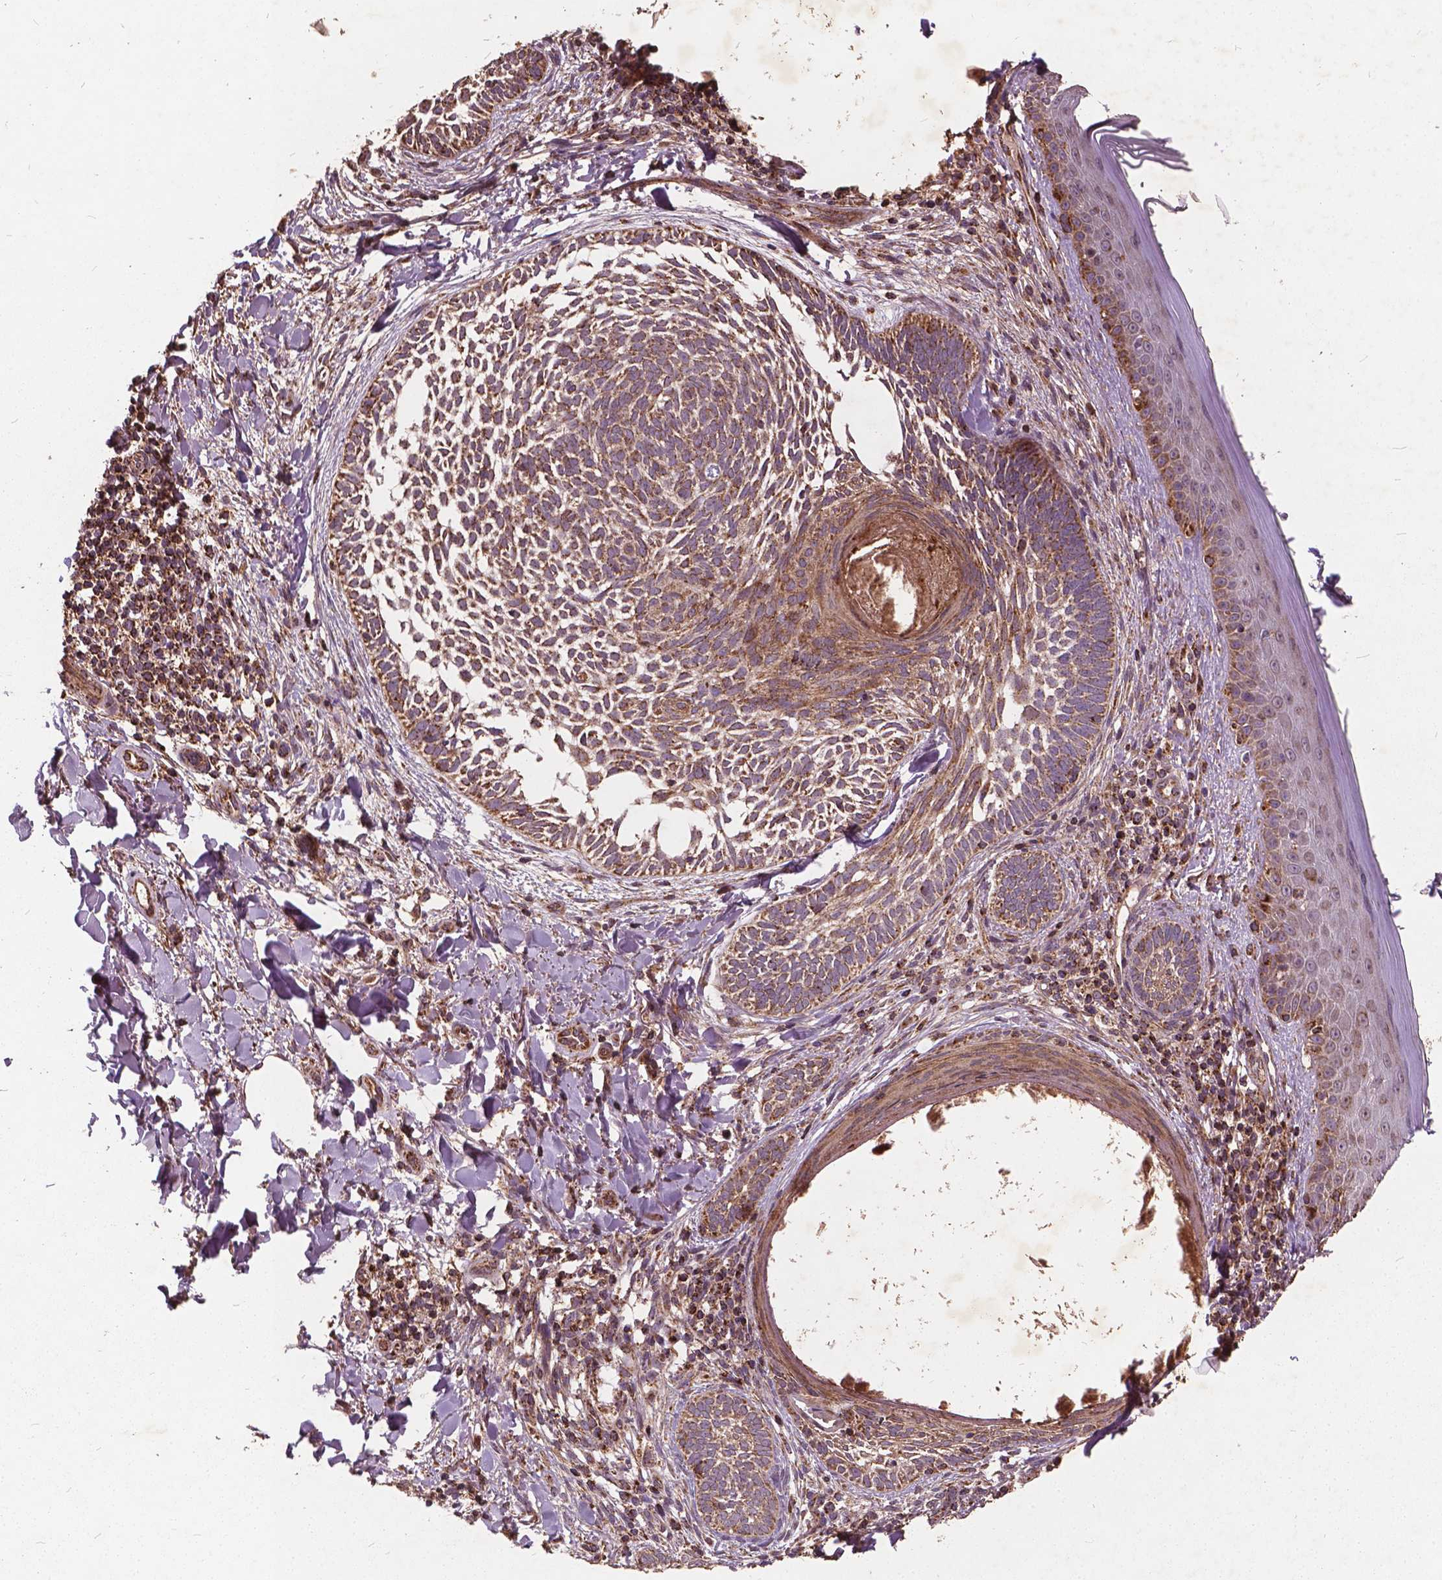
{"staining": {"intensity": "moderate", "quantity": ">75%", "location": "cytoplasmic/membranous"}, "tissue": "skin cancer", "cell_type": "Tumor cells", "image_type": "cancer", "snomed": [{"axis": "morphology", "description": "Normal tissue, NOS"}, {"axis": "morphology", "description": "Basal cell carcinoma"}, {"axis": "topography", "description": "Skin"}], "caption": "The immunohistochemical stain highlights moderate cytoplasmic/membranous positivity in tumor cells of skin basal cell carcinoma tissue. (DAB (3,3'-diaminobenzidine) IHC with brightfield microscopy, high magnification).", "gene": "UBXN2A", "patient": {"sex": "male", "age": 46}}